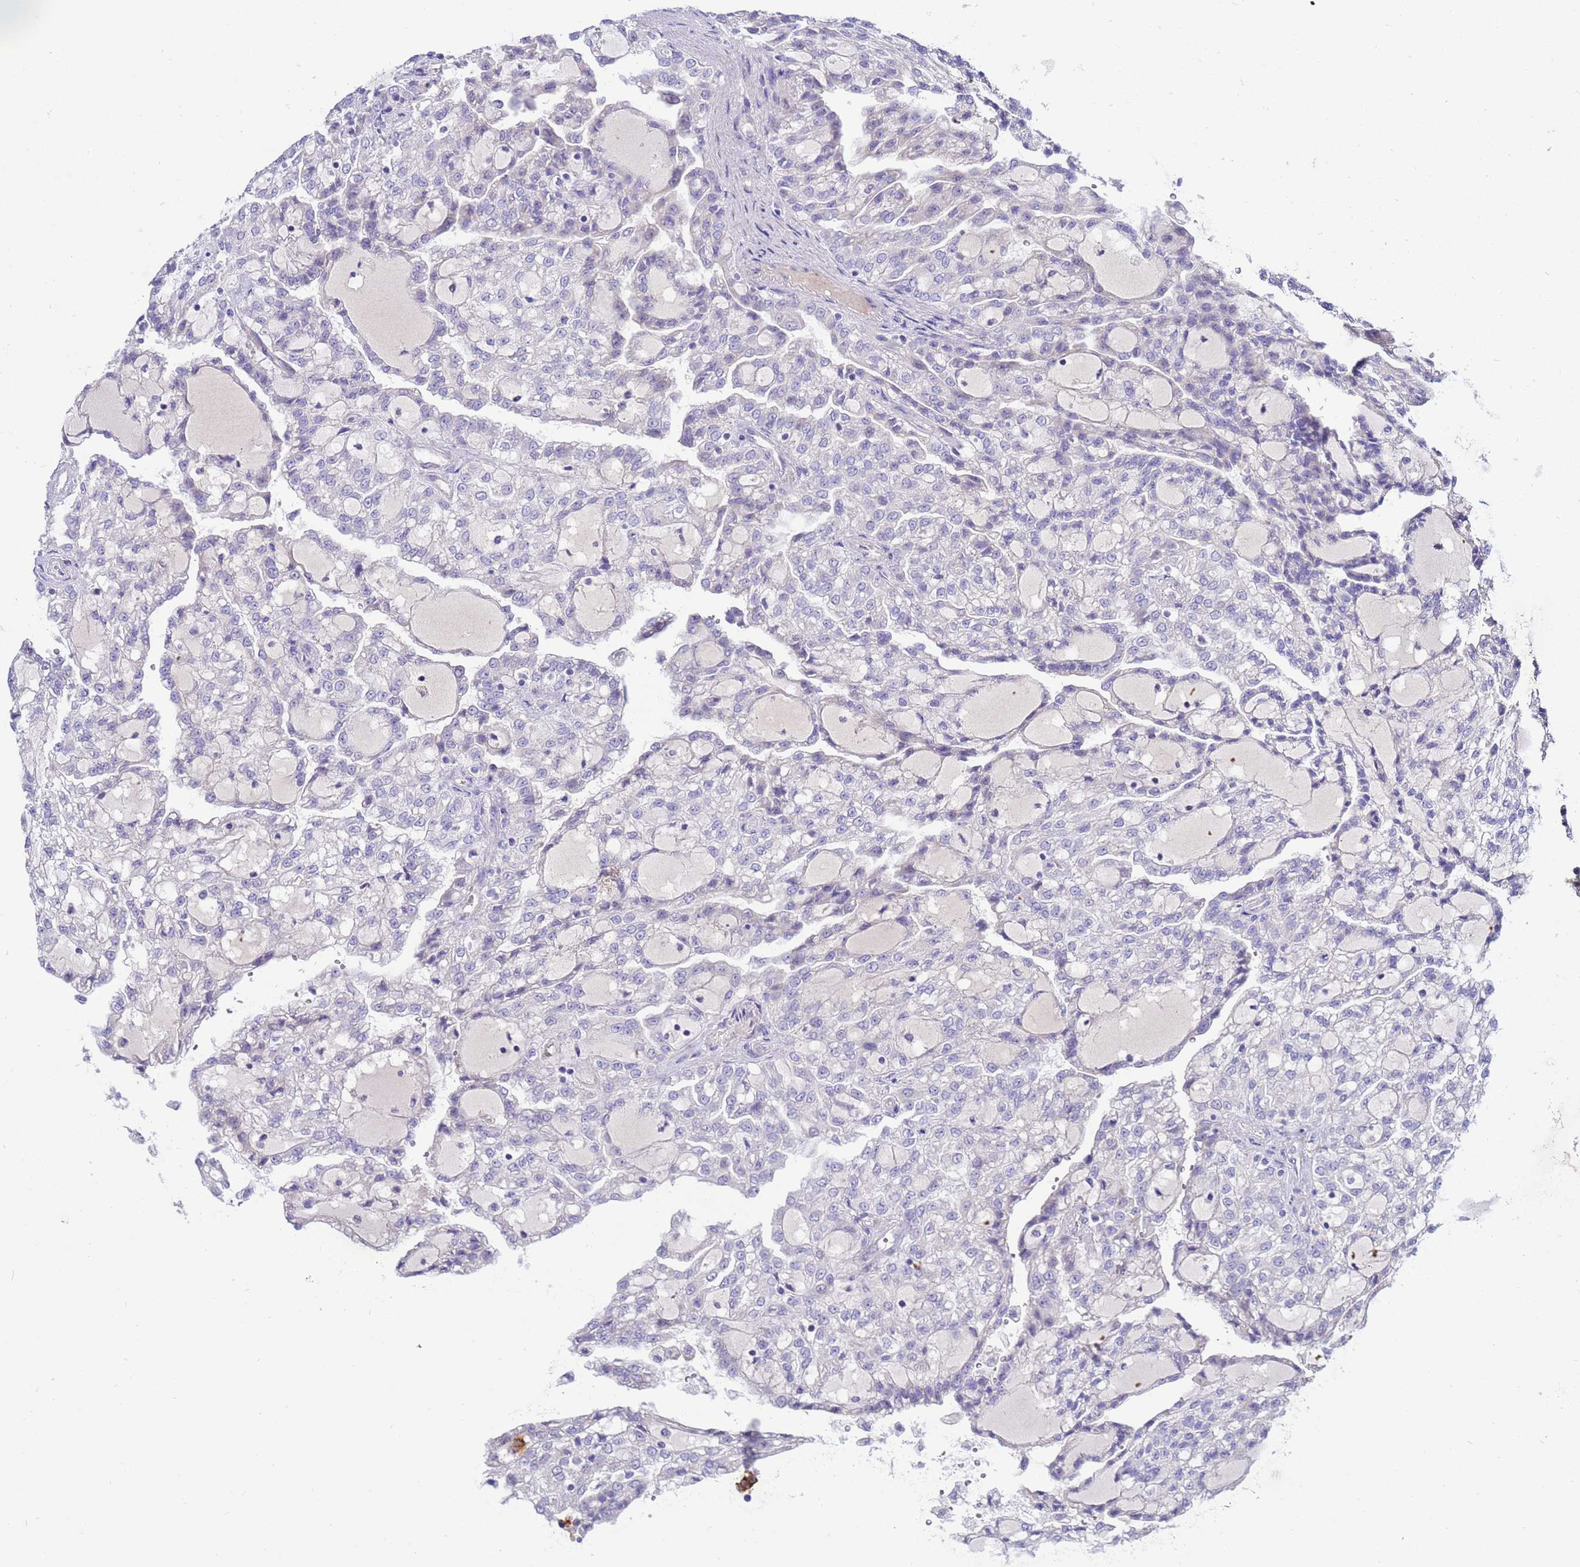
{"staining": {"intensity": "negative", "quantity": "none", "location": "none"}, "tissue": "renal cancer", "cell_type": "Tumor cells", "image_type": "cancer", "snomed": [{"axis": "morphology", "description": "Adenocarcinoma, NOS"}, {"axis": "topography", "description": "Kidney"}], "caption": "High power microscopy image of an immunohistochemistry micrograph of adenocarcinoma (renal), revealing no significant staining in tumor cells.", "gene": "RIPPLY2", "patient": {"sex": "male", "age": 63}}